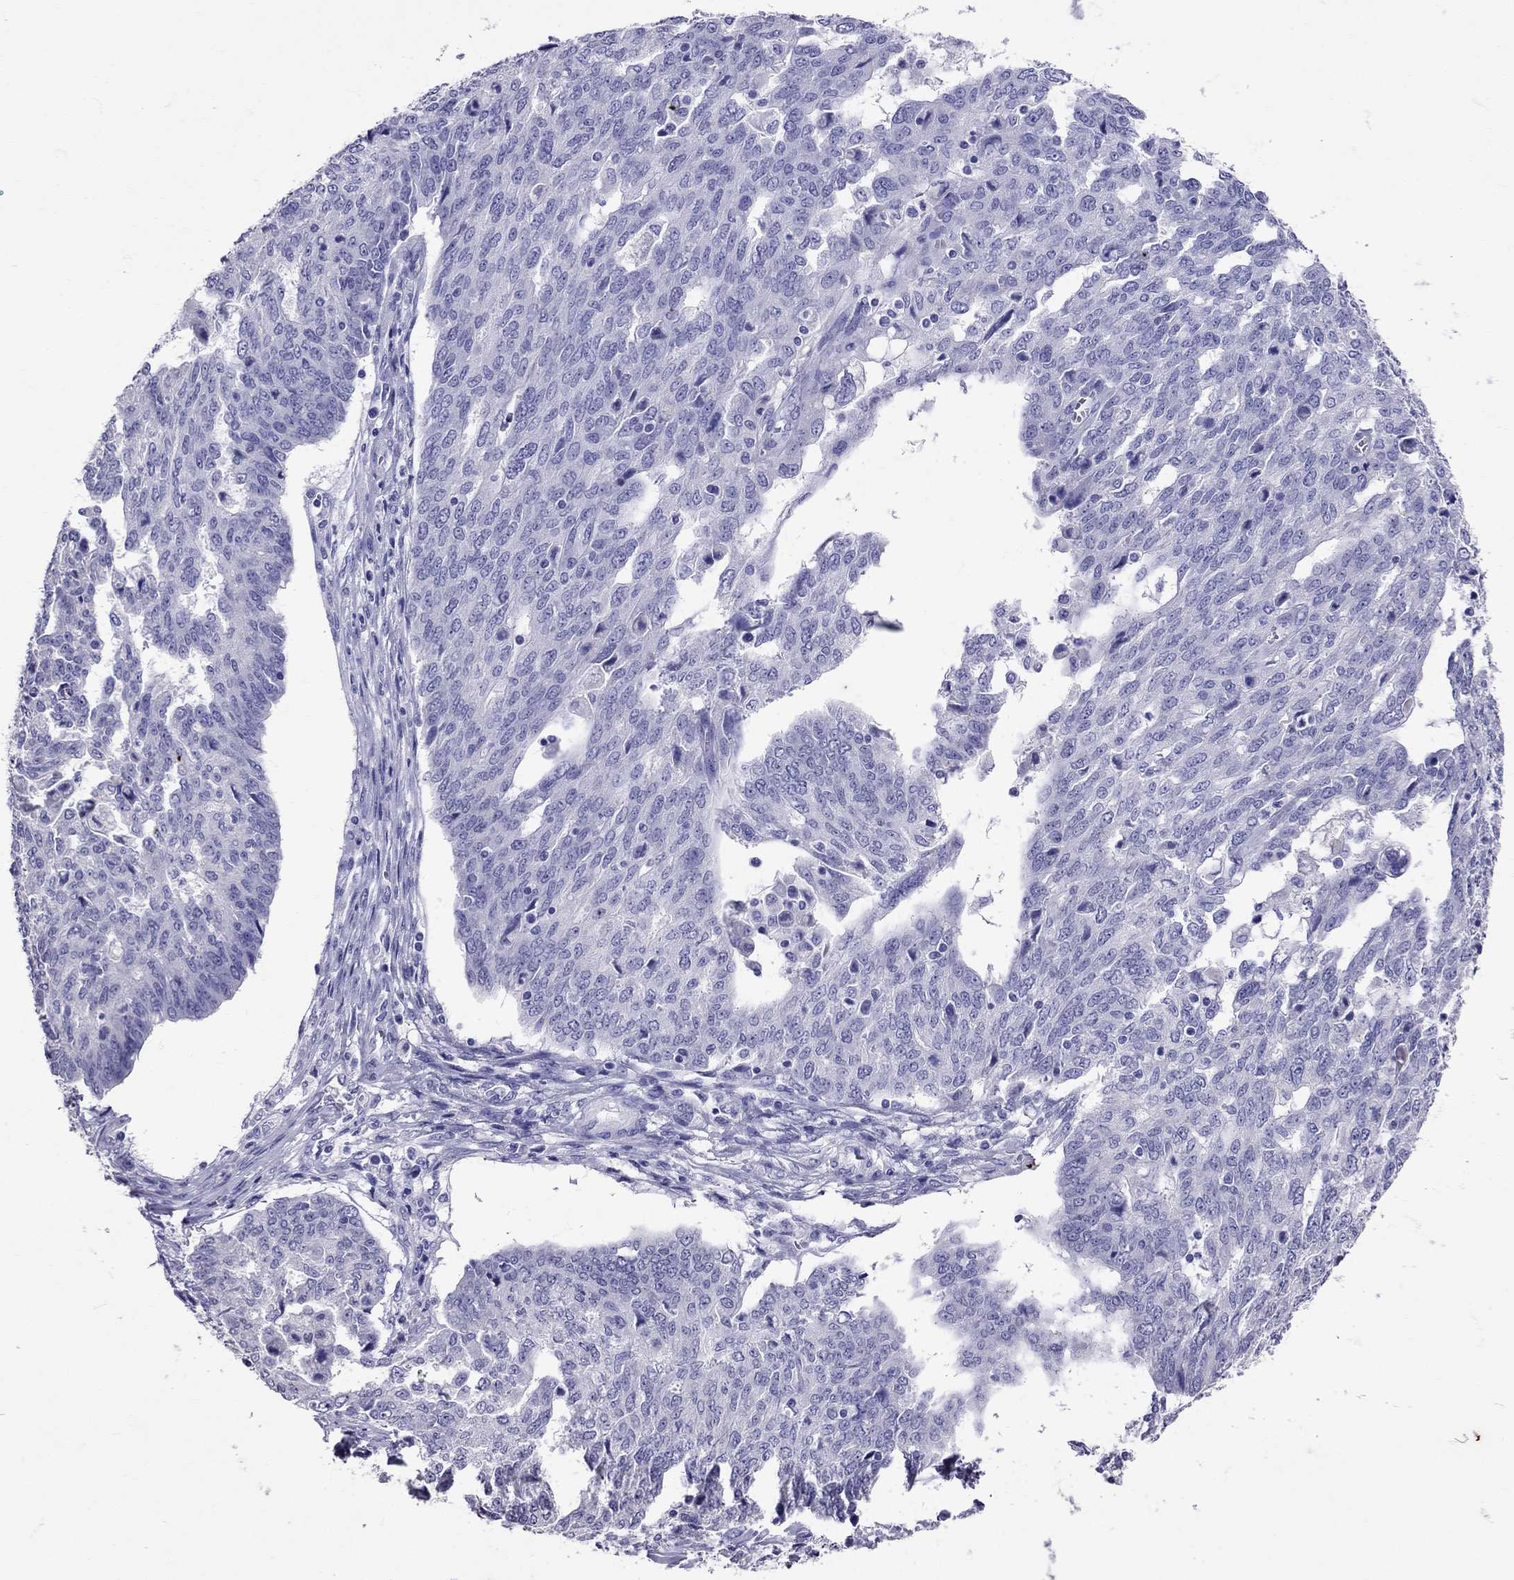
{"staining": {"intensity": "negative", "quantity": "none", "location": "none"}, "tissue": "ovarian cancer", "cell_type": "Tumor cells", "image_type": "cancer", "snomed": [{"axis": "morphology", "description": "Cystadenocarcinoma, serous, NOS"}, {"axis": "topography", "description": "Ovary"}], "caption": "Immunohistochemistry (IHC) photomicrograph of human ovarian serous cystadenocarcinoma stained for a protein (brown), which exhibits no staining in tumor cells.", "gene": "AVP", "patient": {"sex": "female", "age": 67}}